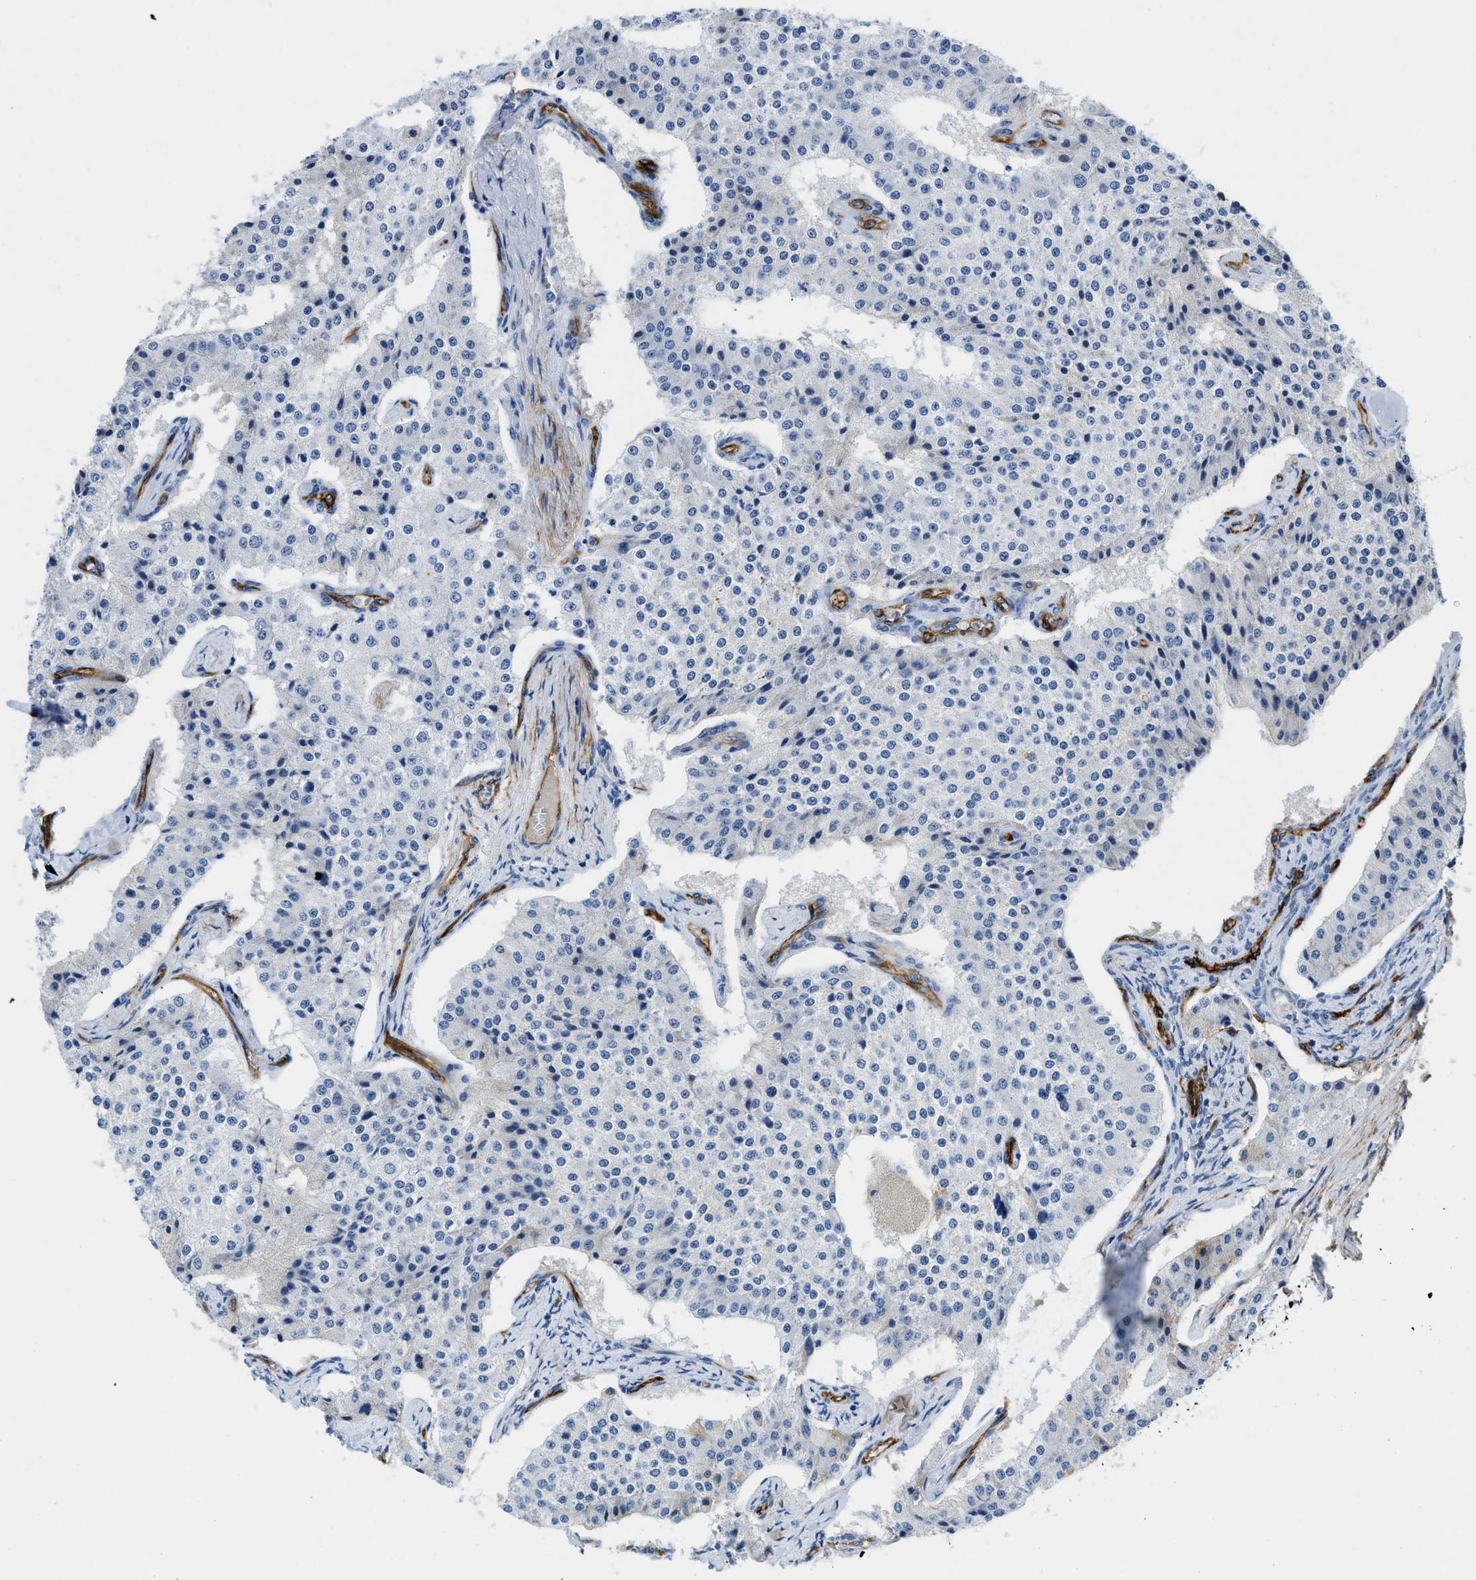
{"staining": {"intensity": "negative", "quantity": "none", "location": "none"}, "tissue": "carcinoid", "cell_type": "Tumor cells", "image_type": "cancer", "snomed": [{"axis": "morphology", "description": "Carcinoid, malignant, NOS"}, {"axis": "topography", "description": "Colon"}], "caption": "DAB (3,3'-diaminobenzidine) immunohistochemical staining of human carcinoid displays no significant expression in tumor cells.", "gene": "SPEG", "patient": {"sex": "female", "age": 52}}